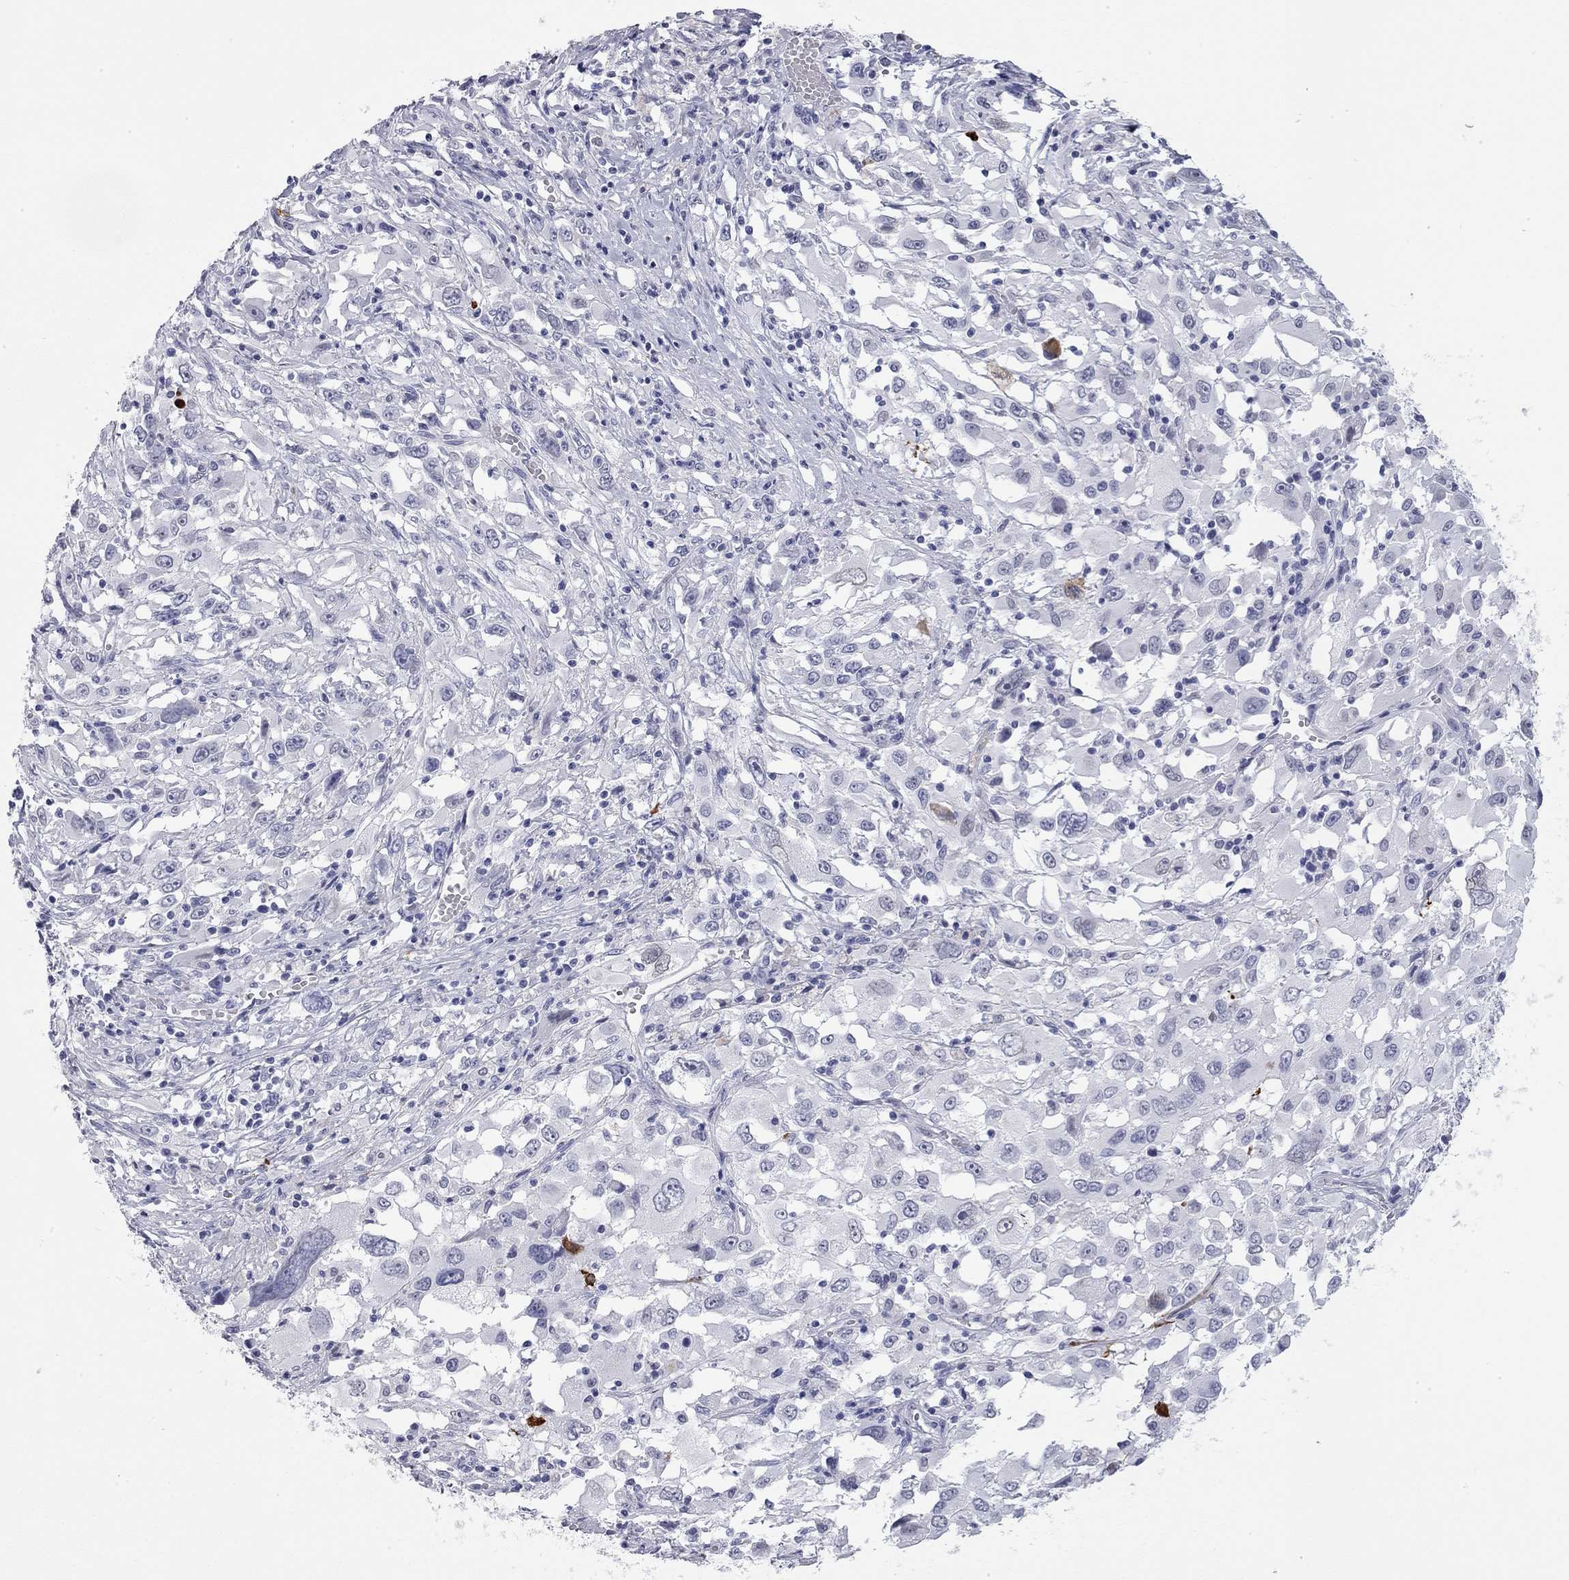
{"staining": {"intensity": "negative", "quantity": "none", "location": "none"}, "tissue": "melanoma", "cell_type": "Tumor cells", "image_type": "cancer", "snomed": [{"axis": "morphology", "description": "Malignant melanoma, Metastatic site"}, {"axis": "topography", "description": "Soft tissue"}], "caption": "Micrograph shows no protein positivity in tumor cells of melanoma tissue.", "gene": "AK8", "patient": {"sex": "male", "age": 50}}